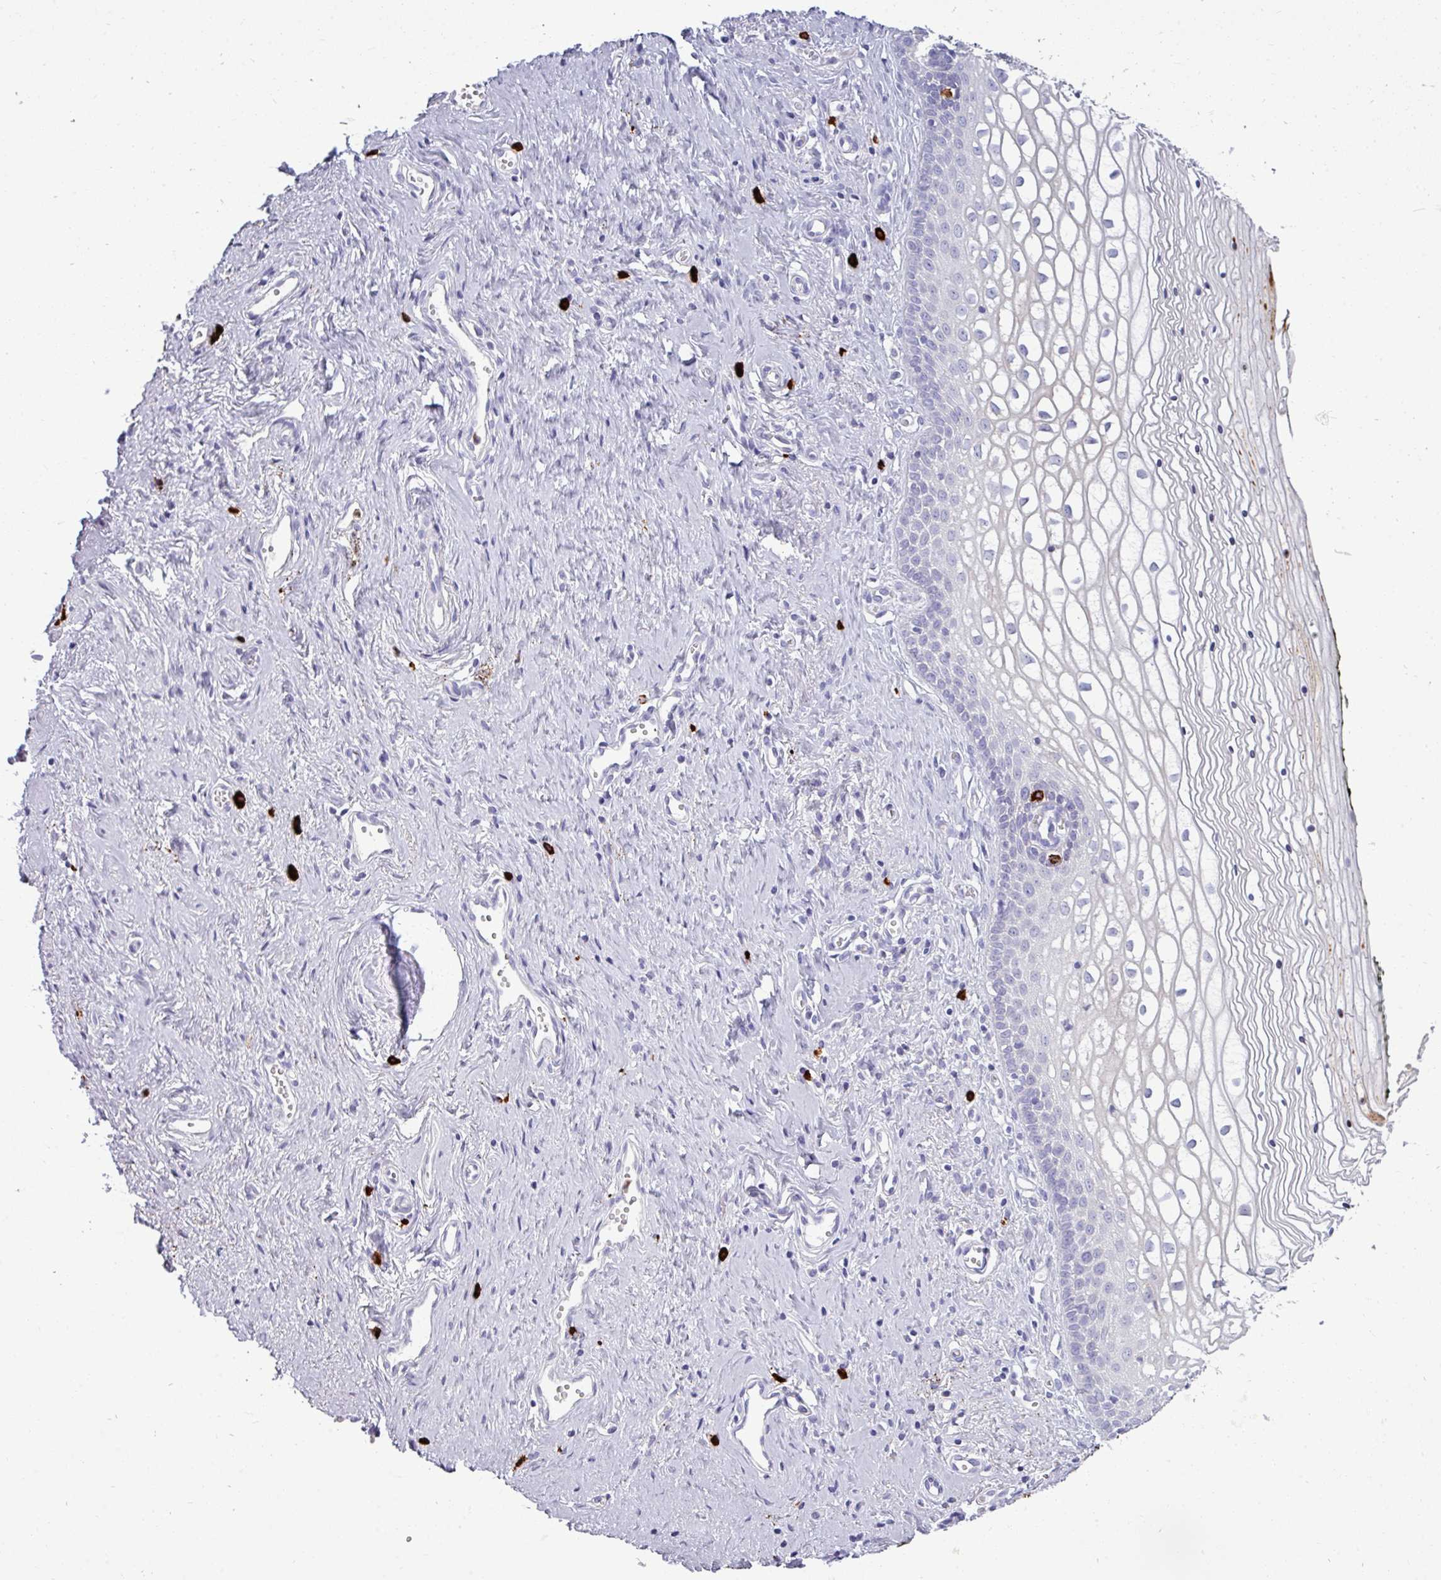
{"staining": {"intensity": "weak", "quantity": "<25%", "location": "nuclear"}, "tissue": "vagina", "cell_type": "Squamous epithelial cells", "image_type": "normal", "snomed": [{"axis": "morphology", "description": "Normal tissue, NOS"}, {"axis": "topography", "description": "Vagina"}], "caption": "IHC of unremarkable vagina shows no staining in squamous epithelial cells.", "gene": "TRIM39", "patient": {"sex": "female", "age": 59}}